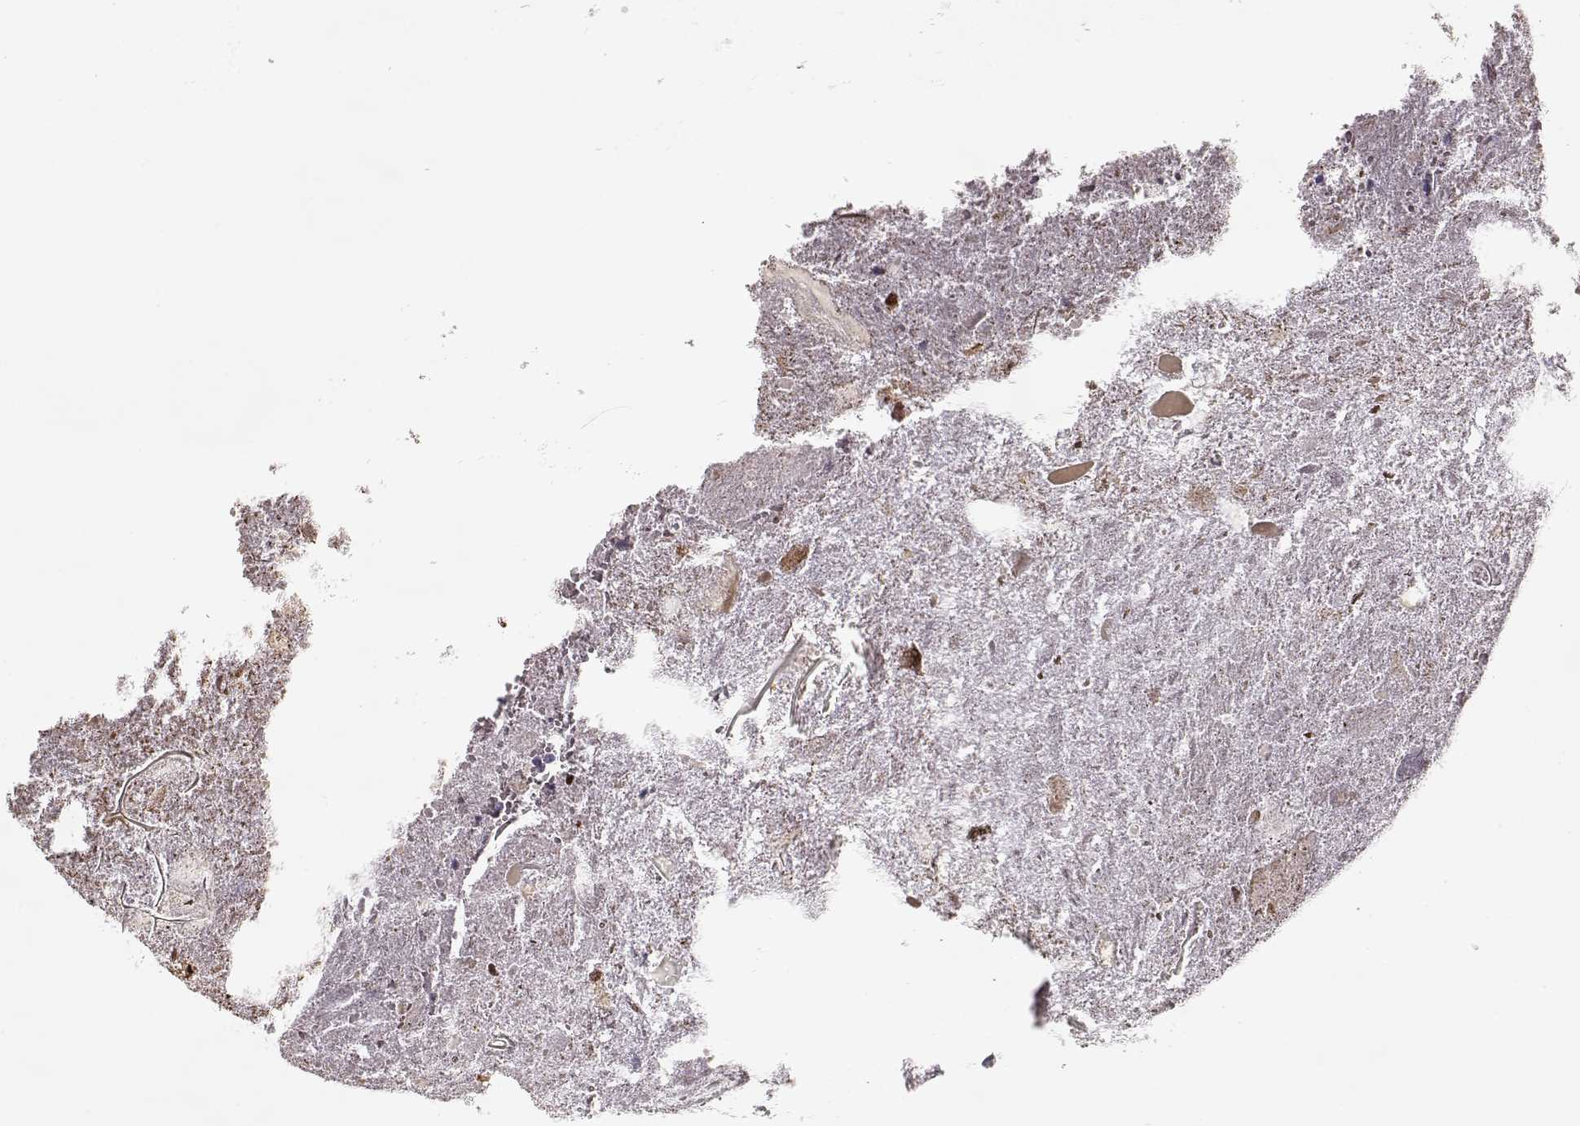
{"staining": {"intensity": "negative", "quantity": "none", "location": "none"}, "tissue": "appendix", "cell_type": "Glandular cells", "image_type": "normal", "snomed": [{"axis": "morphology", "description": "Normal tissue, NOS"}, {"axis": "topography", "description": "Appendix"}], "caption": "High magnification brightfield microscopy of unremarkable appendix stained with DAB (3,3'-diaminobenzidine) (brown) and counterstained with hematoxylin (blue): glandular cells show no significant staining. The staining was performed using DAB (3,3'-diaminobenzidine) to visualize the protein expression in brown, while the nuclei were stained in blue with hematoxylin (Magnification: 20x).", "gene": "MIP", "patient": {"sex": "female", "age": 23}}